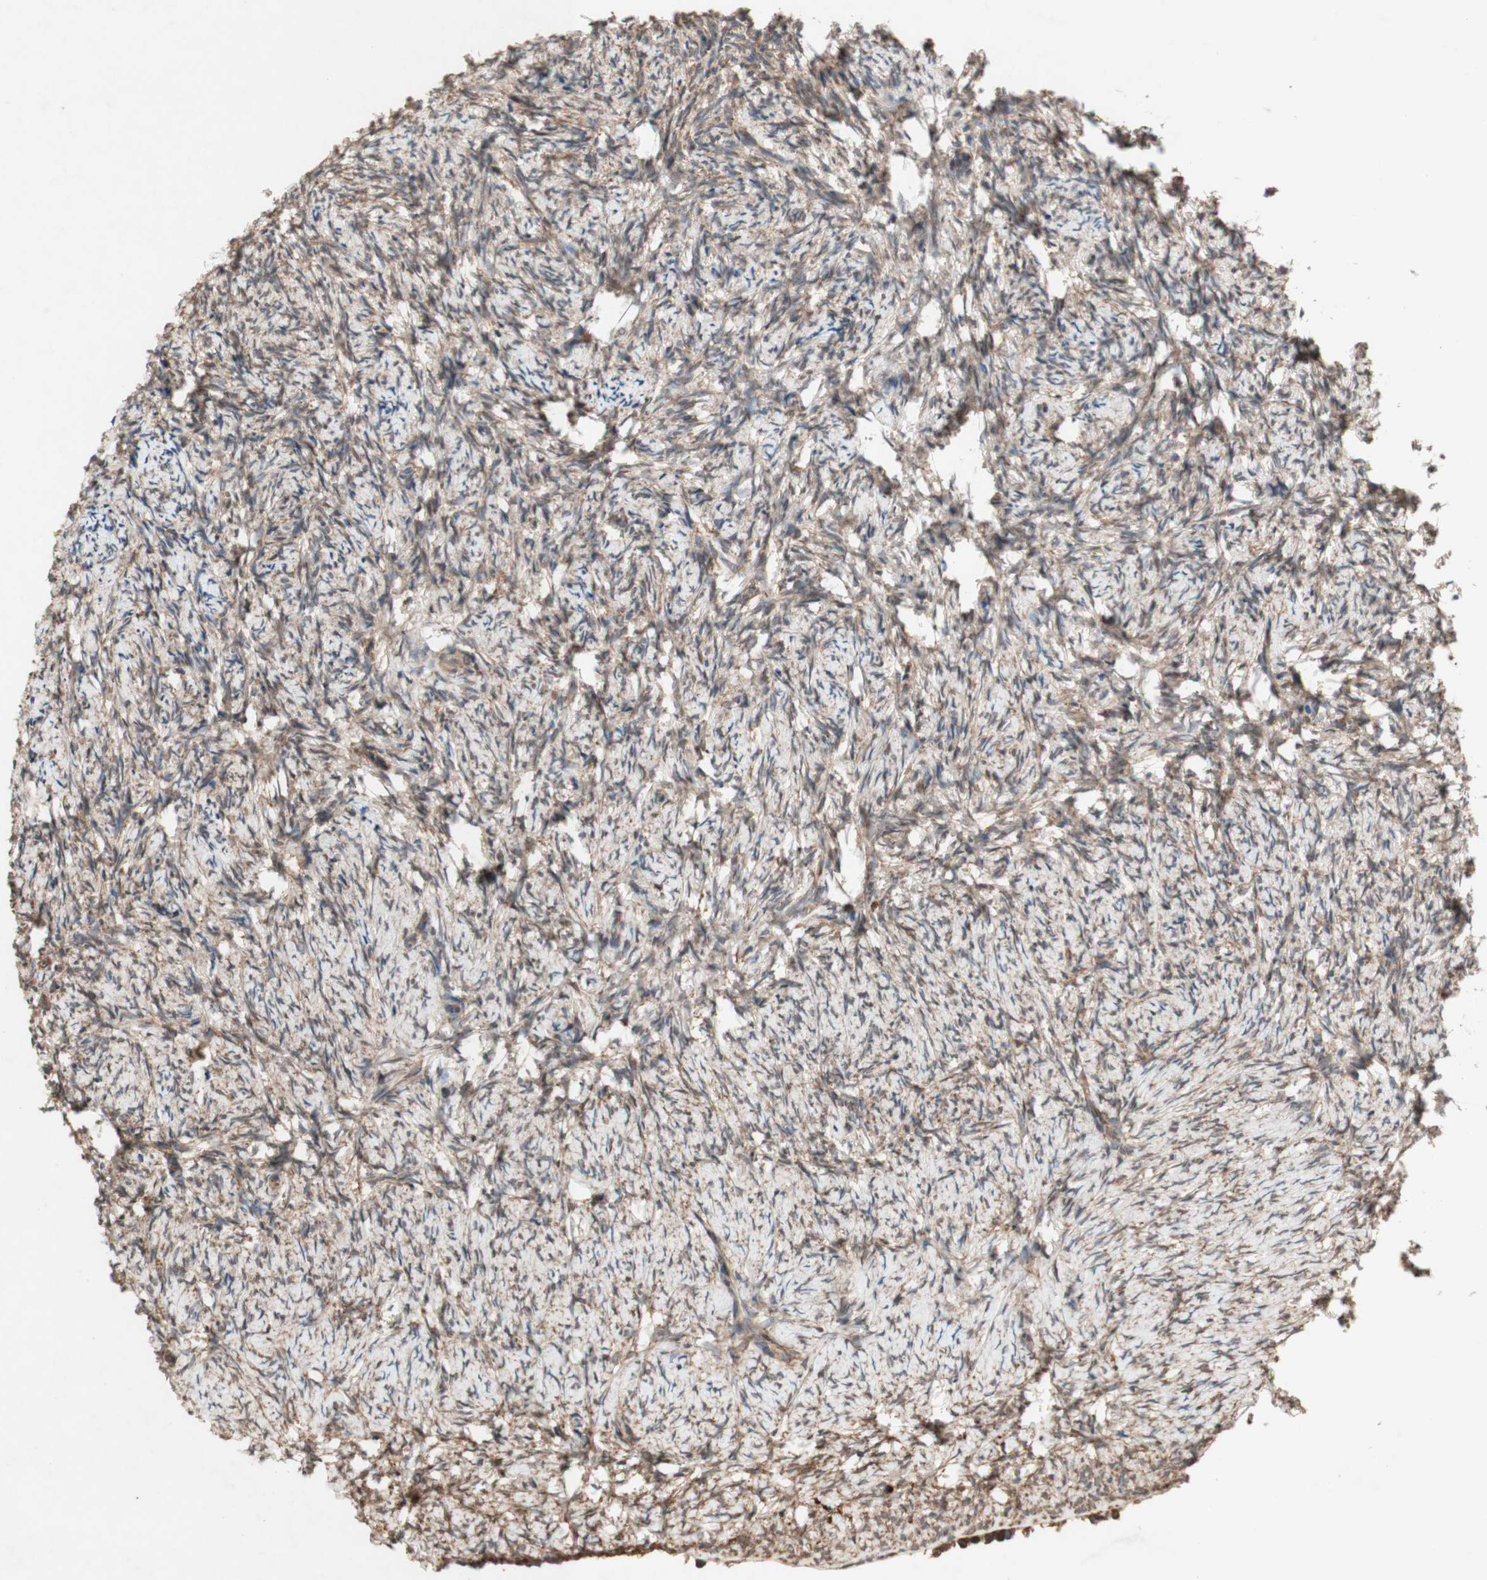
{"staining": {"intensity": "moderate", "quantity": "25%-75%", "location": "cytoplasmic/membranous"}, "tissue": "ovary", "cell_type": "Follicle cells", "image_type": "normal", "snomed": [{"axis": "morphology", "description": "Normal tissue, NOS"}, {"axis": "topography", "description": "Ovary"}], "caption": "Immunohistochemical staining of unremarkable human ovary shows medium levels of moderate cytoplasmic/membranous staining in approximately 25%-75% of follicle cells.", "gene": "DDOST", "patient": {"sex": "female", "age": 60}}